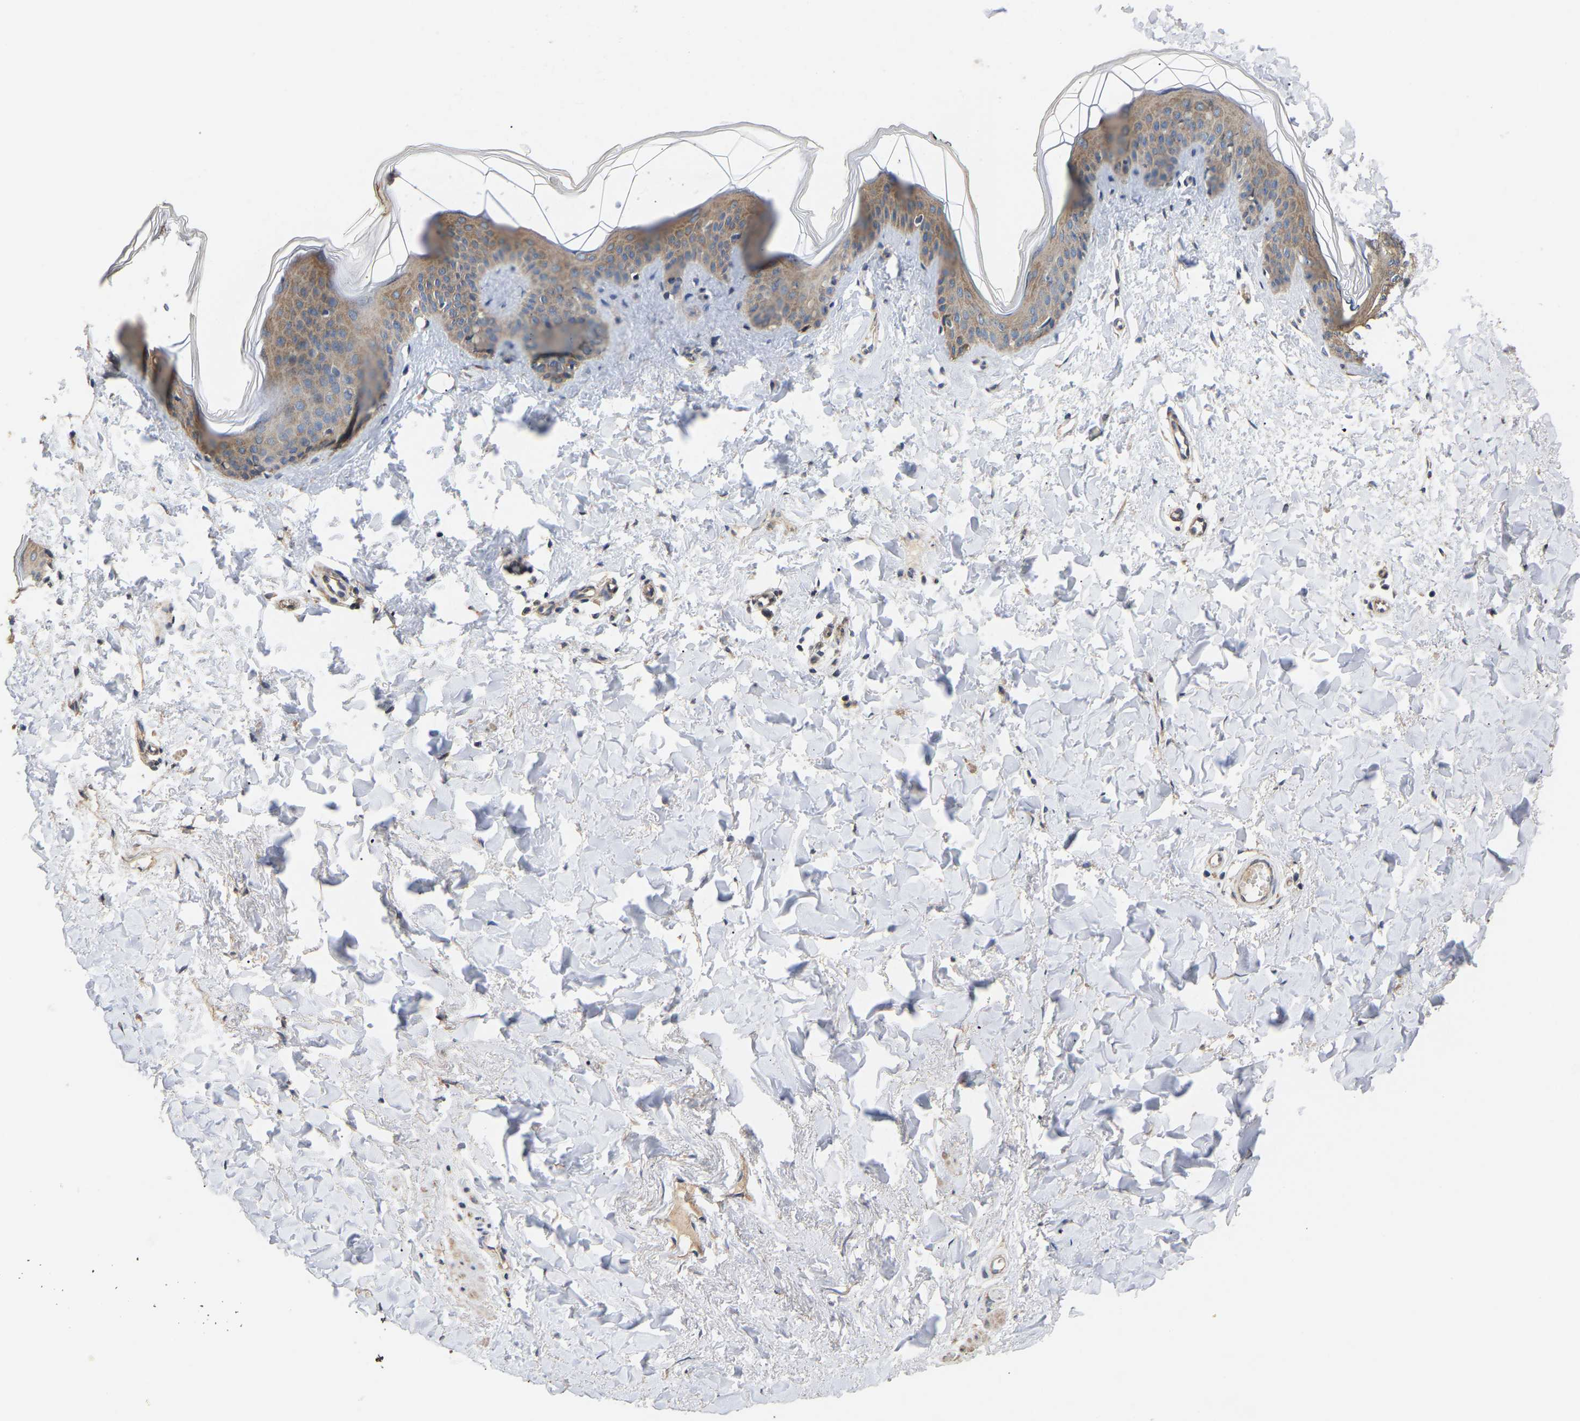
{"staining": {"intensity": "weak", "quantity": ">75%", "location": "cytoplasmic/membranous"}, "tissue": "skin", "cell_type": "Fibroblasts", "image_type": "normal", "snomed": [{"axis": "morphology", "description": "Normal tissue, NOS"}, {"axis": "topography", "description": "Skin"}], "caption": "Skin stained with immunohistochemistry (IHC) exhibits weak cytoplasmic/membranous expression in approximately >75% of fibroblasts.", "gene": "AIMP2", "patient": {"sex": "female", "age": 17}}